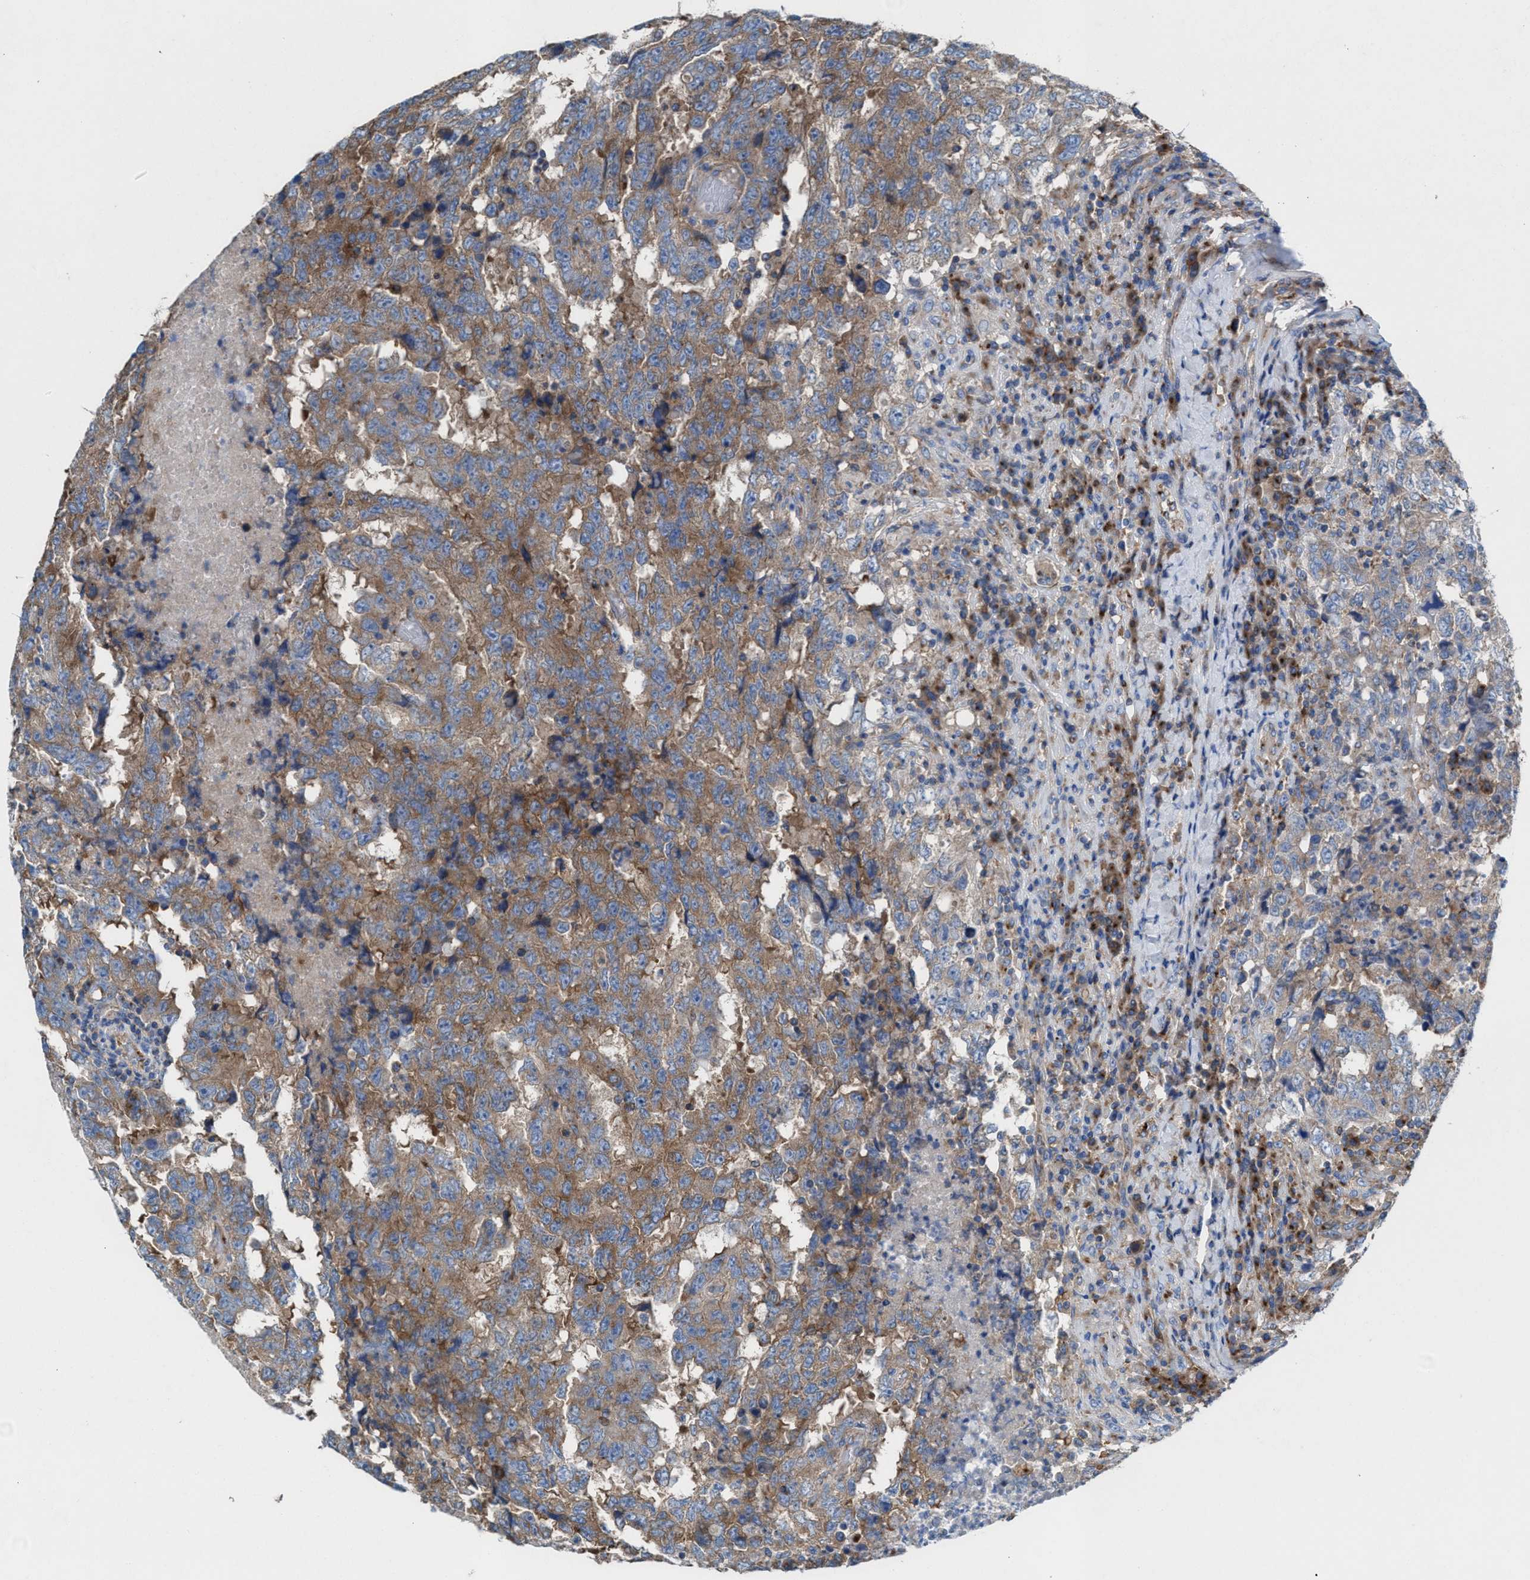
{"staining": {"intensity": "moderate", "quantity": ">75%", "location": "cytoplasmic/membranous"}, "tissue": "testis cancer", "cell_type": "Tumor cells", "image_type": "cancer", "snomed": [{"axis": "morphology", "description": "Necrosis, NOS"}, {"axis": "morphology", "description": "Carcinoma, Embryonal, NOS"}, {"axis": "topography", "description": "Testis"}], "caption": "A medium amount of moderate cytoplasmic/membranous positivity is present in approximately >75% of tumor cells in testis embryonal carcinoma tissue.", "gene": "NYAP1", "patient": {"sex": "male", "age": 19}}